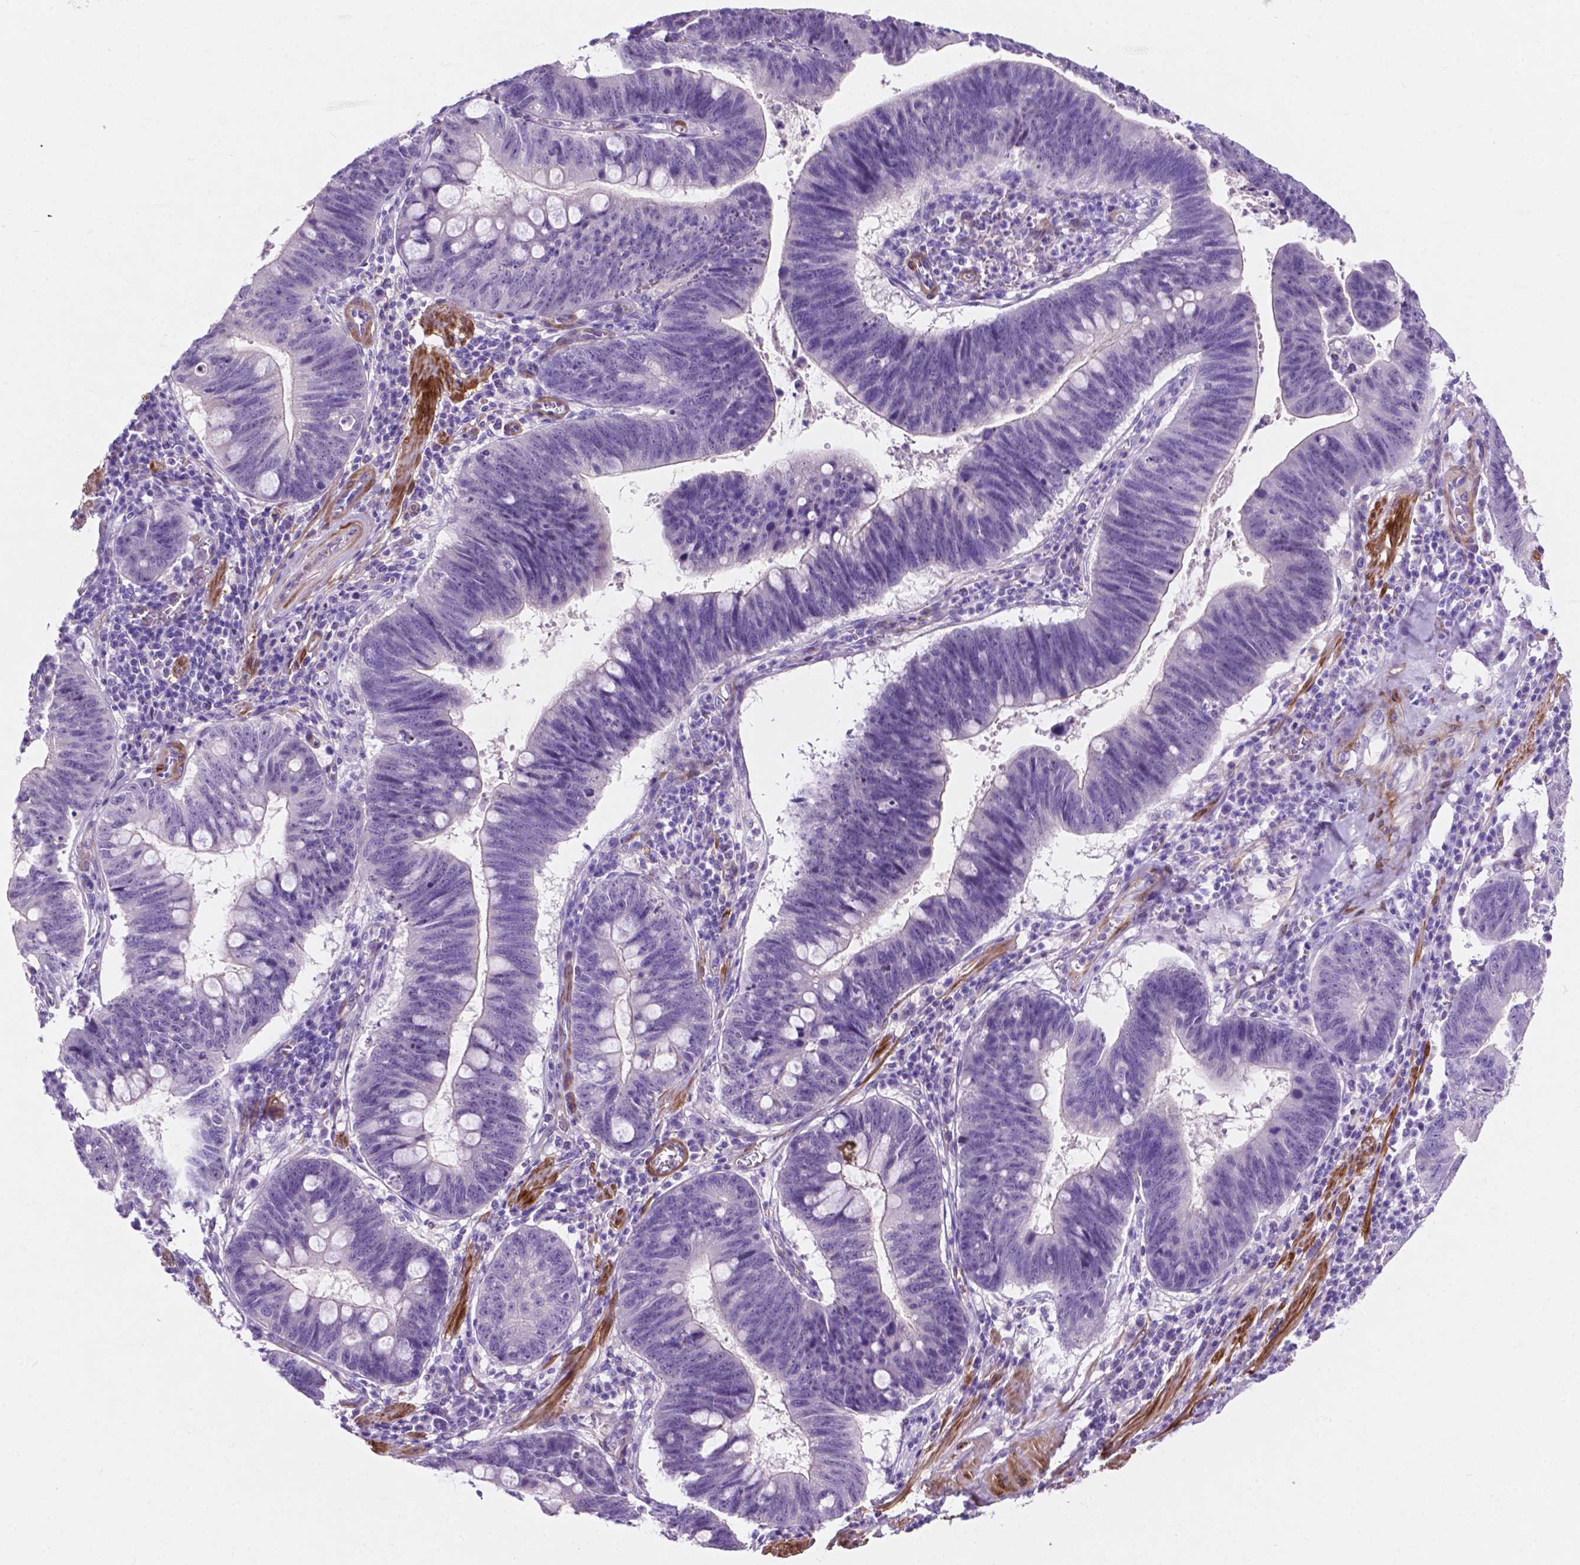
{"staining": {"intensity": "negative", "quantity": "none", "location": "none"}, "tissue": "stomach cancer", "cell_type": "Tumor cells", "image_type": "cancer", "snomed": [{"axis": "morphology", "description": "Adenocarcinoma, NOS"}, {"axis": "topography", "description": "Stomach"}], "caption": "Human stomach cancer (adenocarcinoma) stained for a protein using IHC demonstrates no staining in tumor cells.", "gene": "ASPG", "patient": {"sex": "male", "age": 59}}